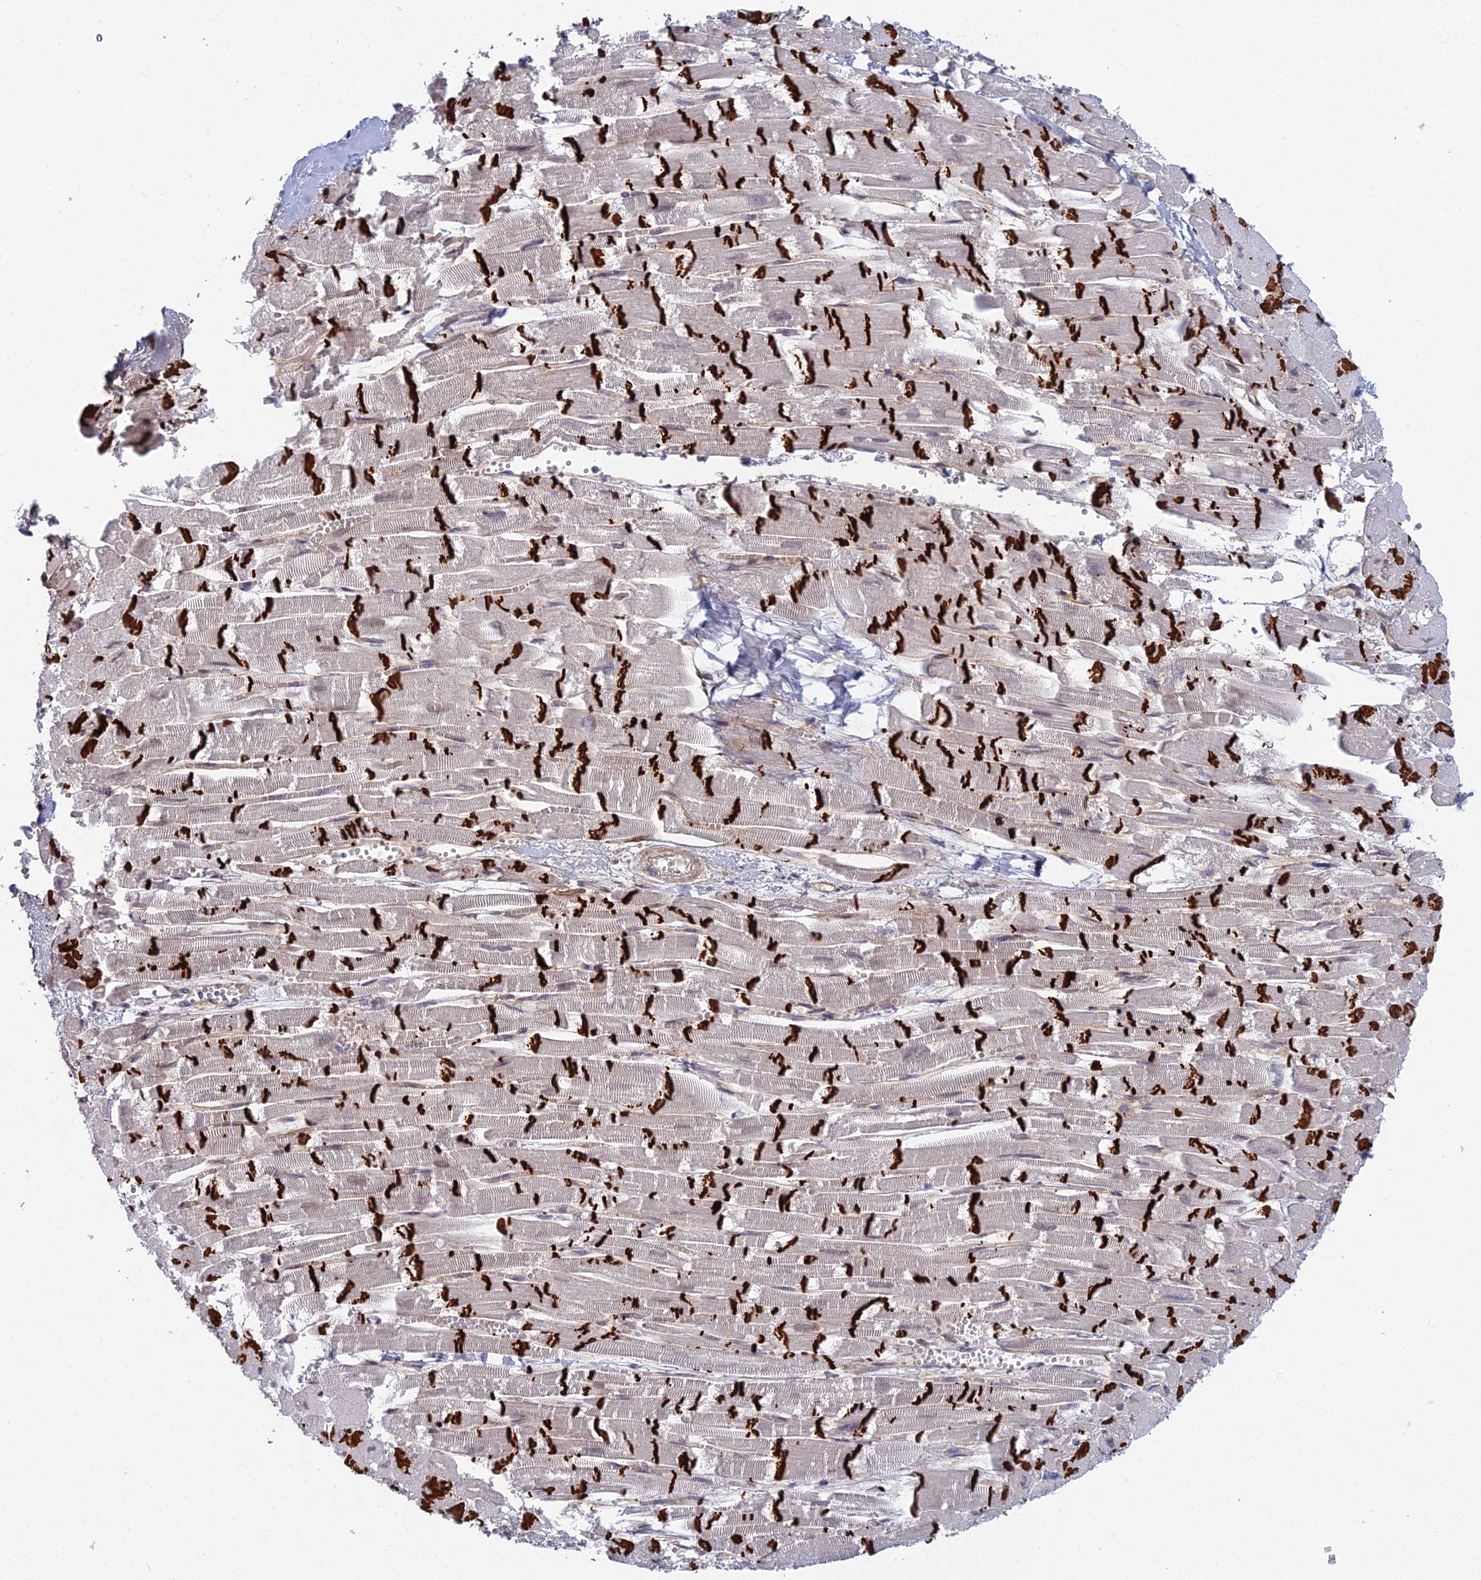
{"staining": {"intensity": "strong", "quantity": ">75%", "location": "cytoplasmic/membranous"}, "tissue": "heart muscle", "cell_type": "Cardiomyocytes", "image_type": "normal", "snomed": [{"axis": "morphology", "description": "Normal tissue, NOS"}, {"axis": "topography", "description": "Heart"}], "caption": "Cardiomyocytes show high levels of strong cytoplasmic/membranous expression in approximately >75% of cells in normal heart muscle. (DAB = brown stain, brightfield microscopy at high magnification).", "gene": "ABHD1", "patient": {"sex": "male", "age": 54}}